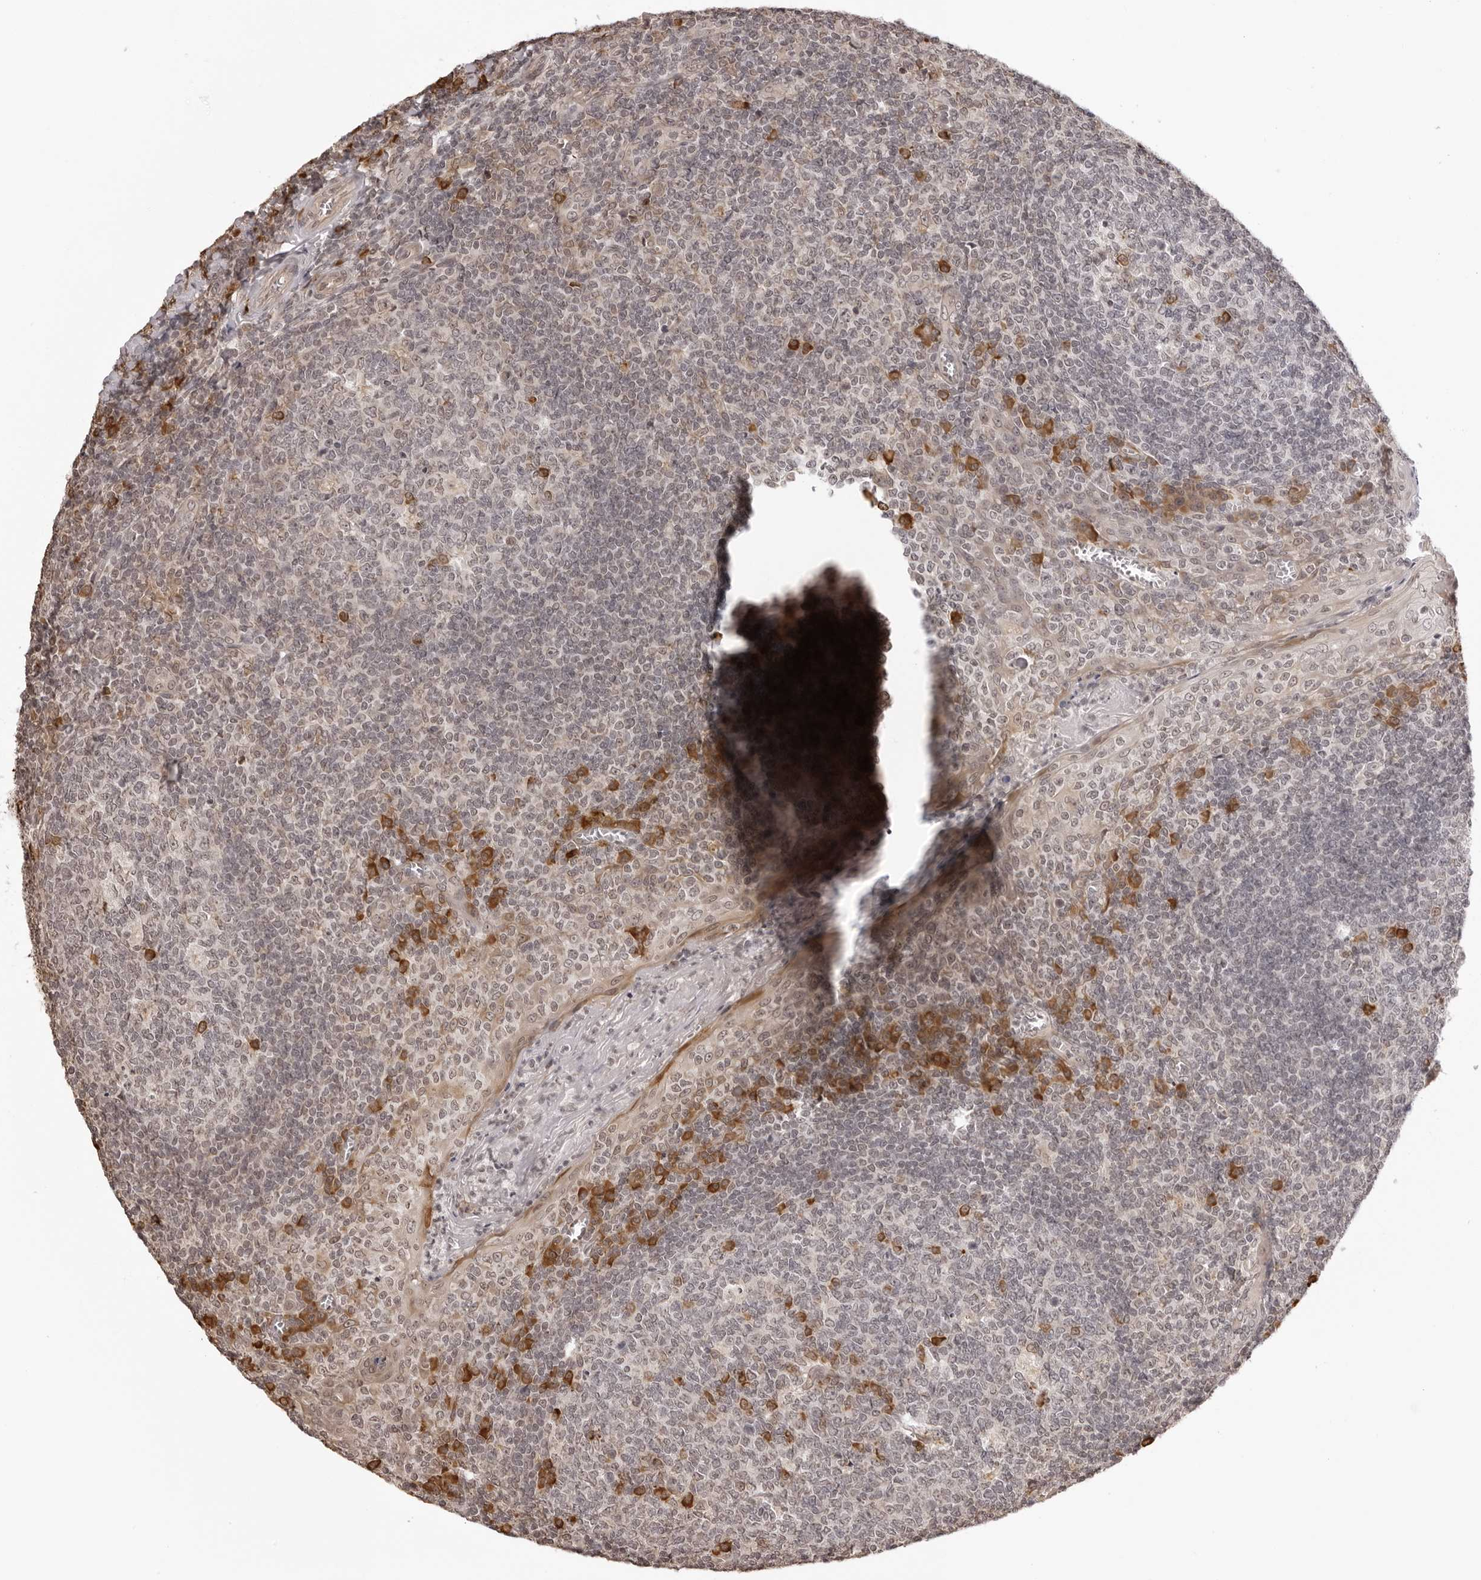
{"staining": {"intensity": "moderate", "quantity": "<25%", "location": "cytoplasmic/membranous"}, "tissue": "tonsil", "cell_type": "Germinal center cells", "image_type": "normal", "snomed": [{"axis": "morphology", "description": "Normal tissue, NOS"}, {"axis": "topography", "description": "Tonsil"}], "caption": "This histopathology image displays immunohistochemistry (IHC) staining of benign tonsil, with low moderate cytoplasmic/membranous staining in about <25% of germinal center cells.", "gene": "ZC3H11A", "patient": {"sex": "female", "age": 19}}